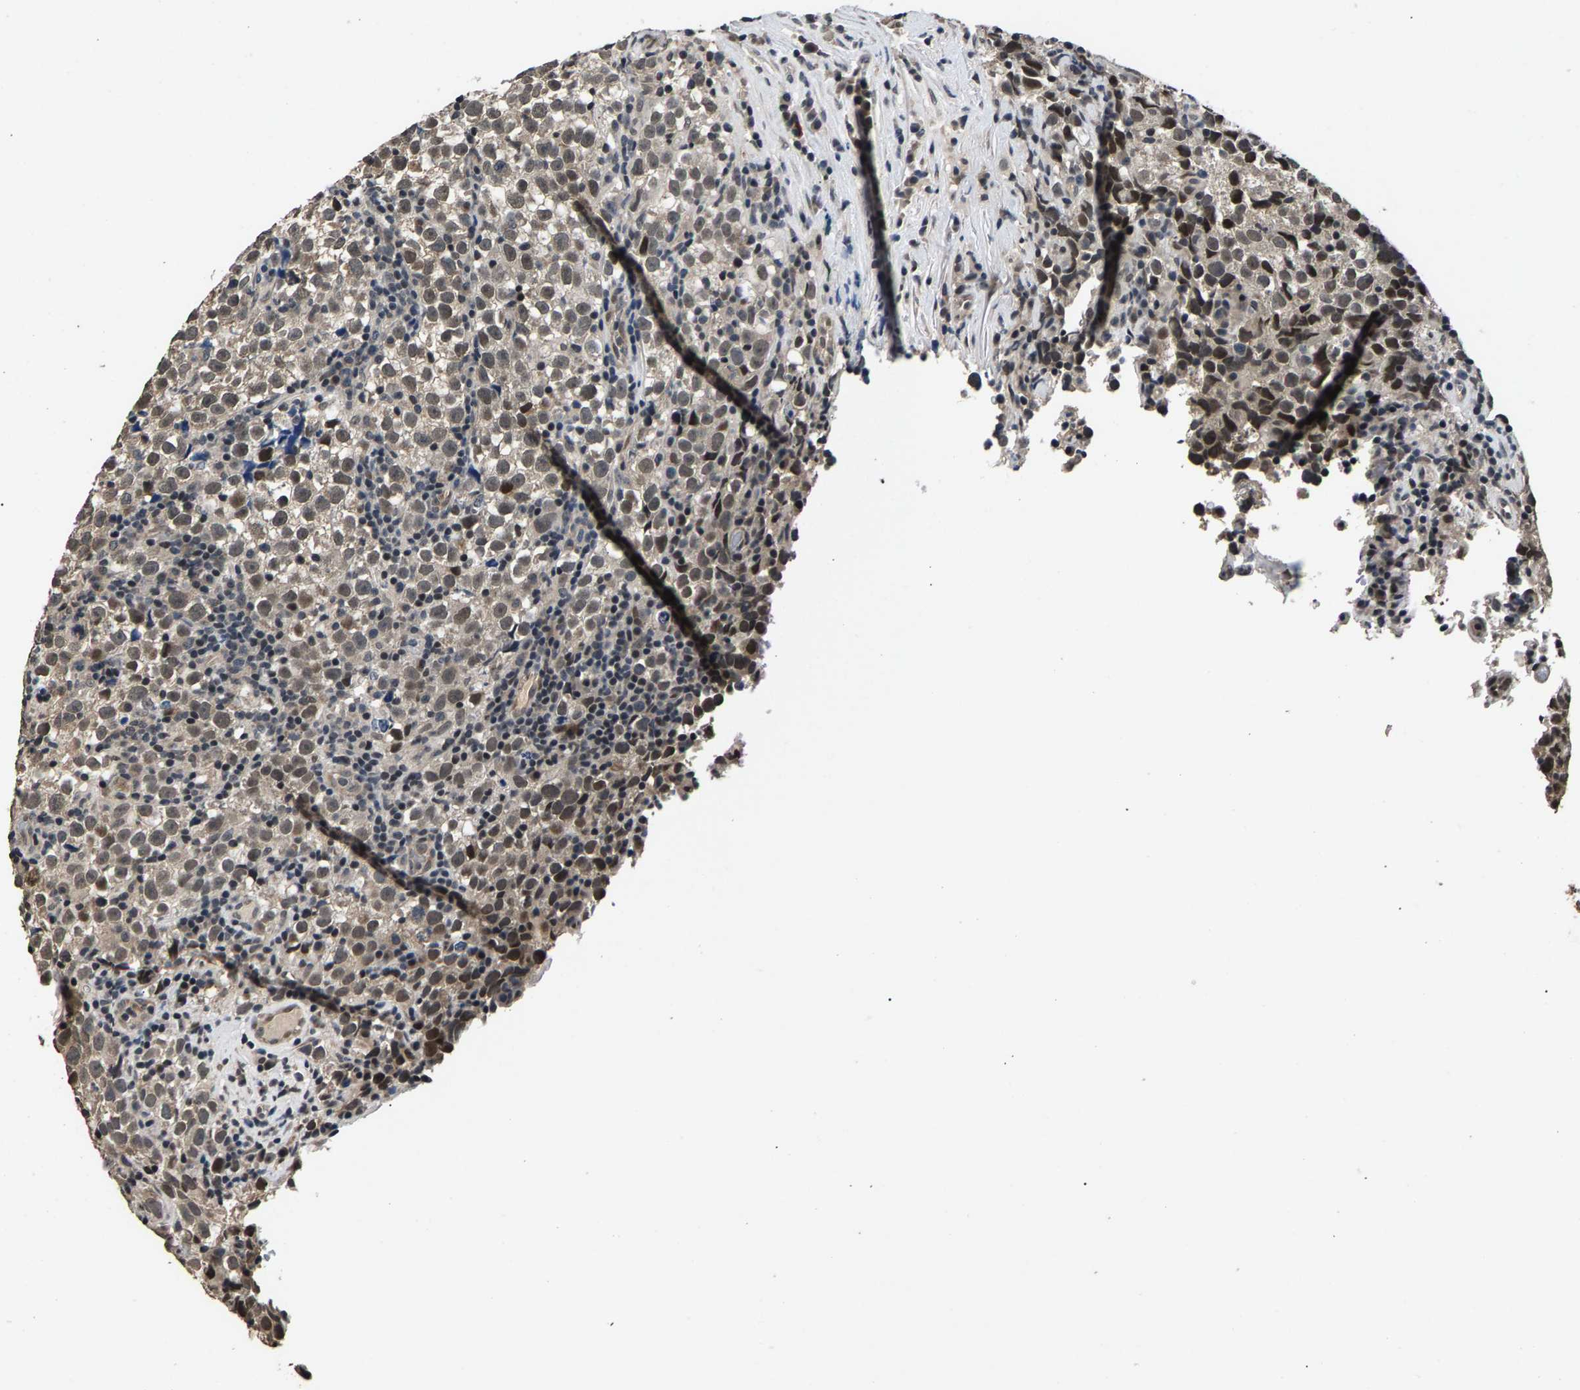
{"staining": {"intensity": "moderate", "quantity": ">75%", "location": "cytoplasmic/membranous,nuclear"}, "tissue": "testis cancer", "cell_type": "Tumor cells", "image_type": "cancer", "snomed": [{"axis": "morphology", "description": "Normal tissue, NOS"}, {"axis": "morphology", "description": "Seminoma, NOS"}, {"axis": "topography", "description": "Testis"}], "caption": "This histopathology image exhibits seminoma (testis) stained with immunohistochemistry to label a protein in brown. The cytoplasmic/membranous and nuclear of tumor cells show moderate positivity for the protein. Nuclei are counter-stained blue.", "gene": "RBM33", "patient": {"sex": "male", "age": 43}}